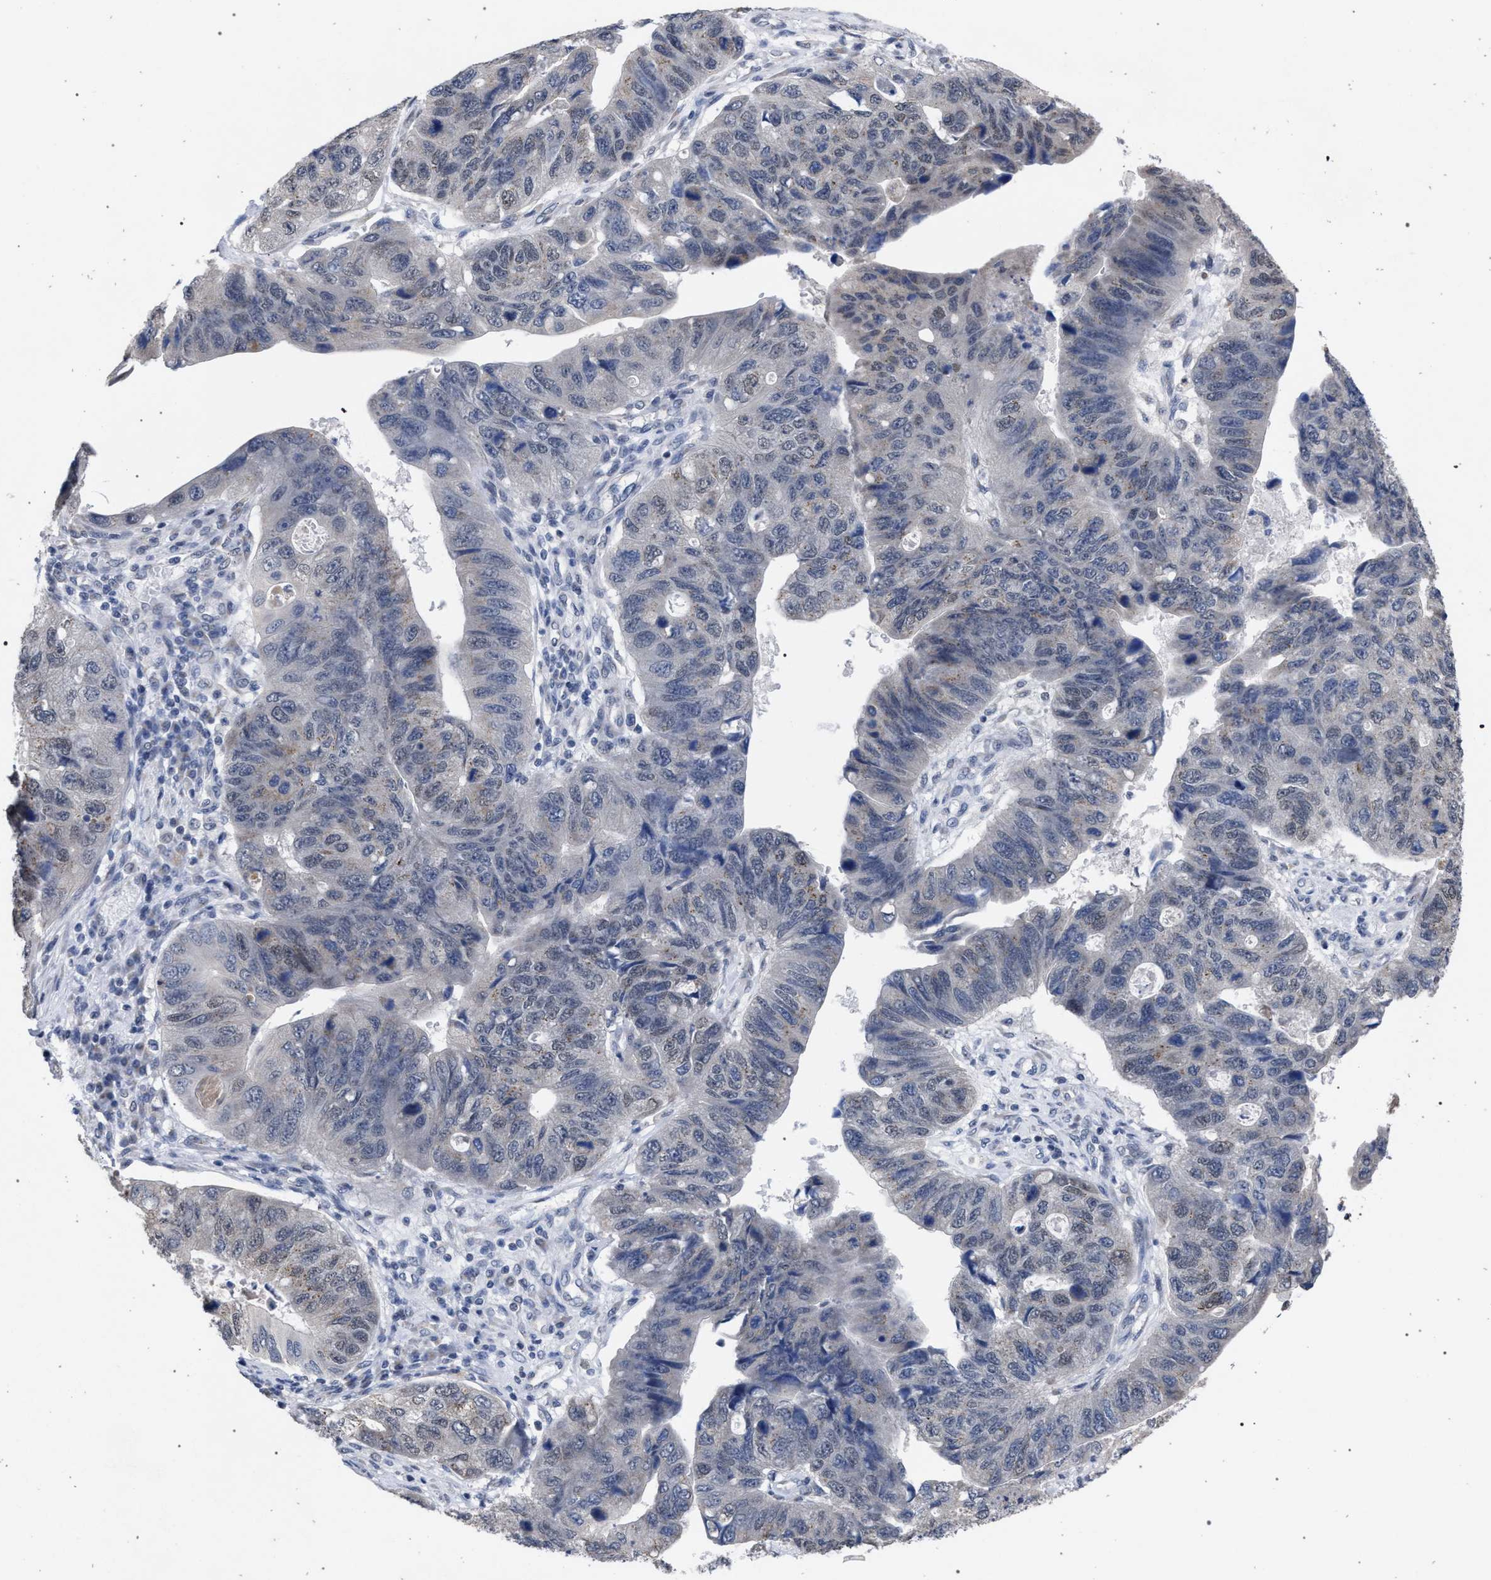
{"staining": {"intensity": "weak", "quantity": "<25%", "location": "cytoplasmic/membranous"}, "tissue": "stomach cancer", "cell_type": "Tumor cells", "image_type": "cancer", "snomed": [{"axis": "morphology", "description": "Adenocarcinoma, NOS"}, {"axis": "topography", "description": "Stomach"}], "caption": "This is a histopathology image of immunohistochemistry (IHC) staining of stomach cancer (adenocarcinoma), which shows no staining in tumor cells.", "gene": "GOLGA2", "patient": {"sex": "male", "age": 59}}